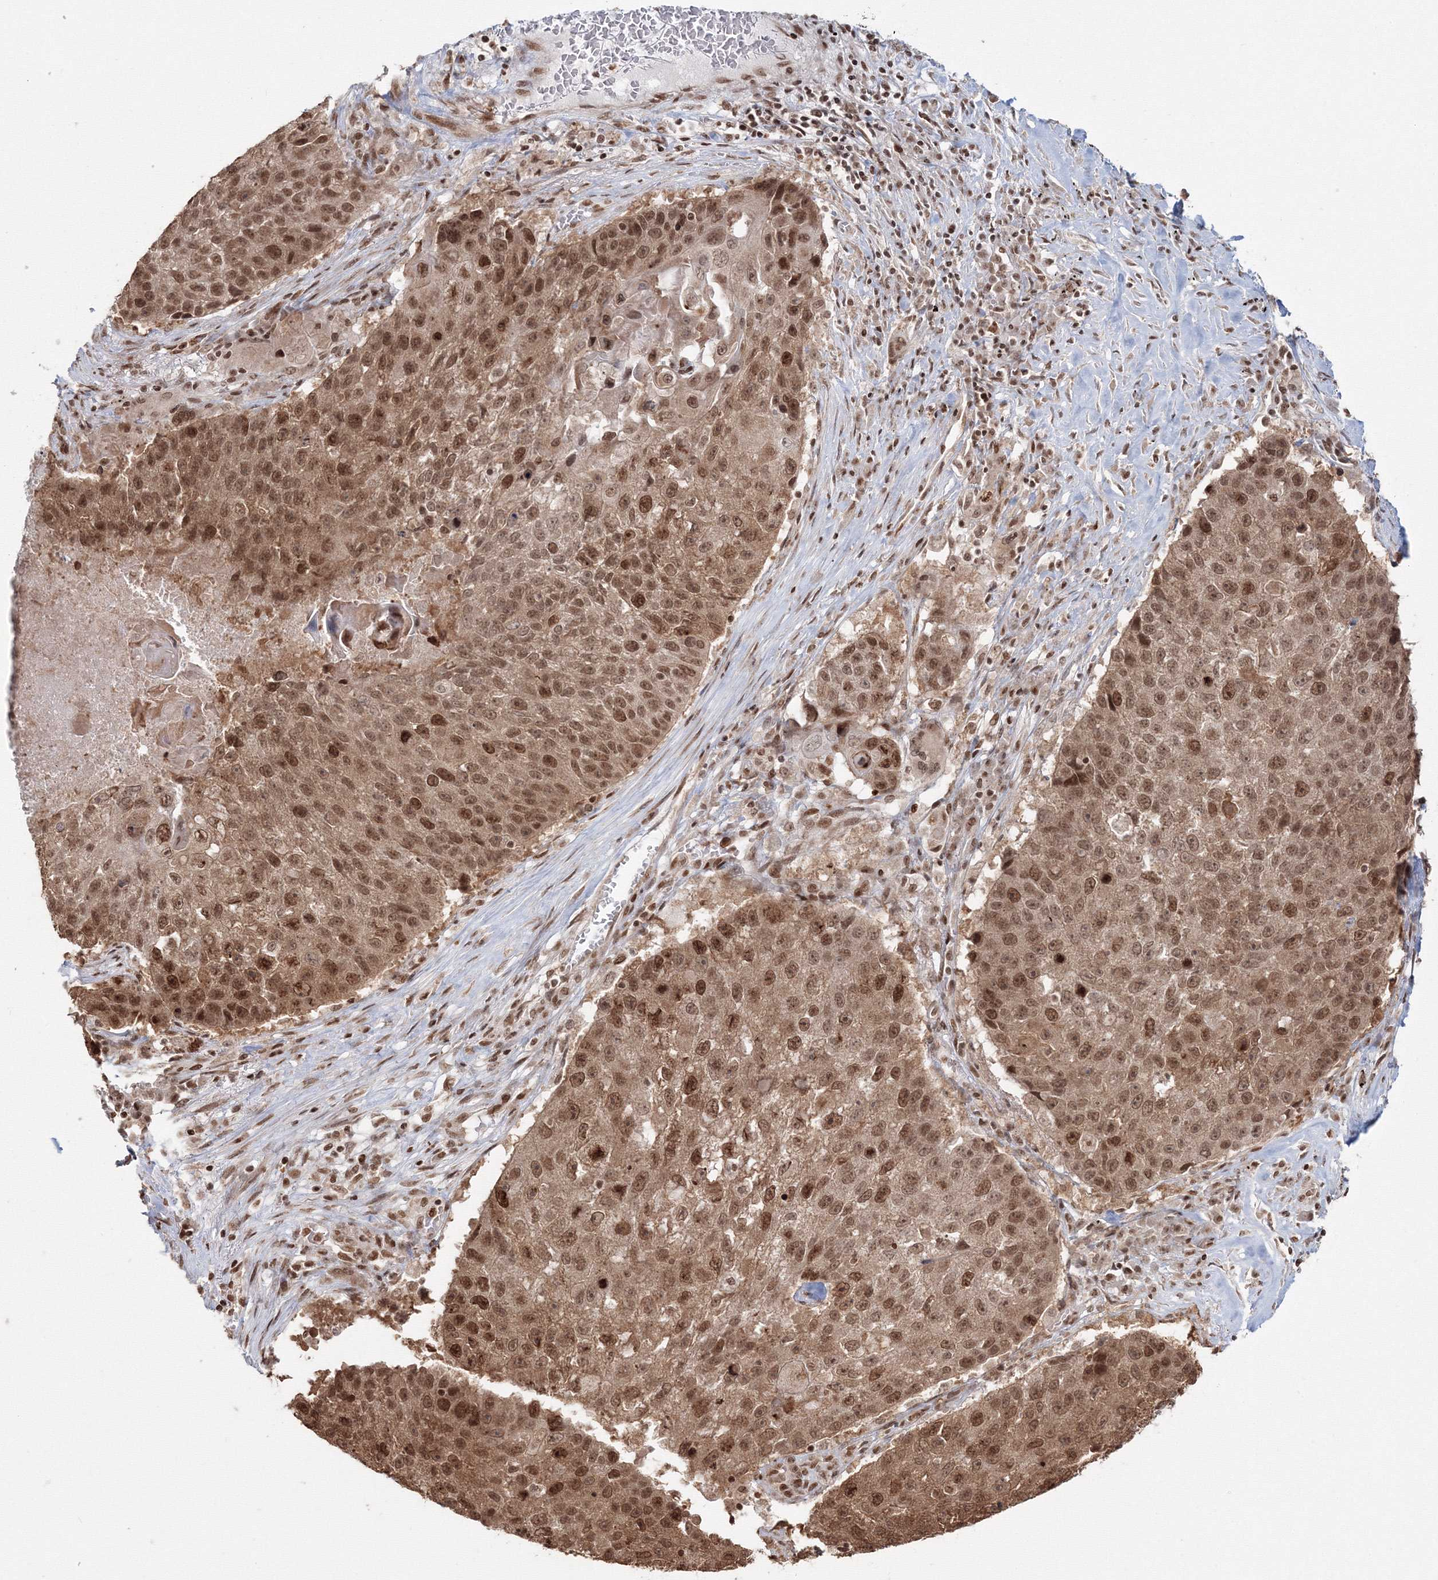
{"staining": {"intensity": "moderate", "quantity": ">75%", "location": "nuclear"}, "tissue": "lung cancer", "cell_type": "Tumor cells", "image_type": "cancer", "snomed": [{"axis": "morphology", "description": "Squamous cell carcinoma, NOS"}, {"axis": "topography", "description": "Lung"}], "caption": "Moderate nuclear staining for a protein is present in about >75% of tumor cells of lung squamous cell carcinoma using immunohistochemistry.", "gene": "KIF20A", "patient": {"sex": "male", "age": 61}}